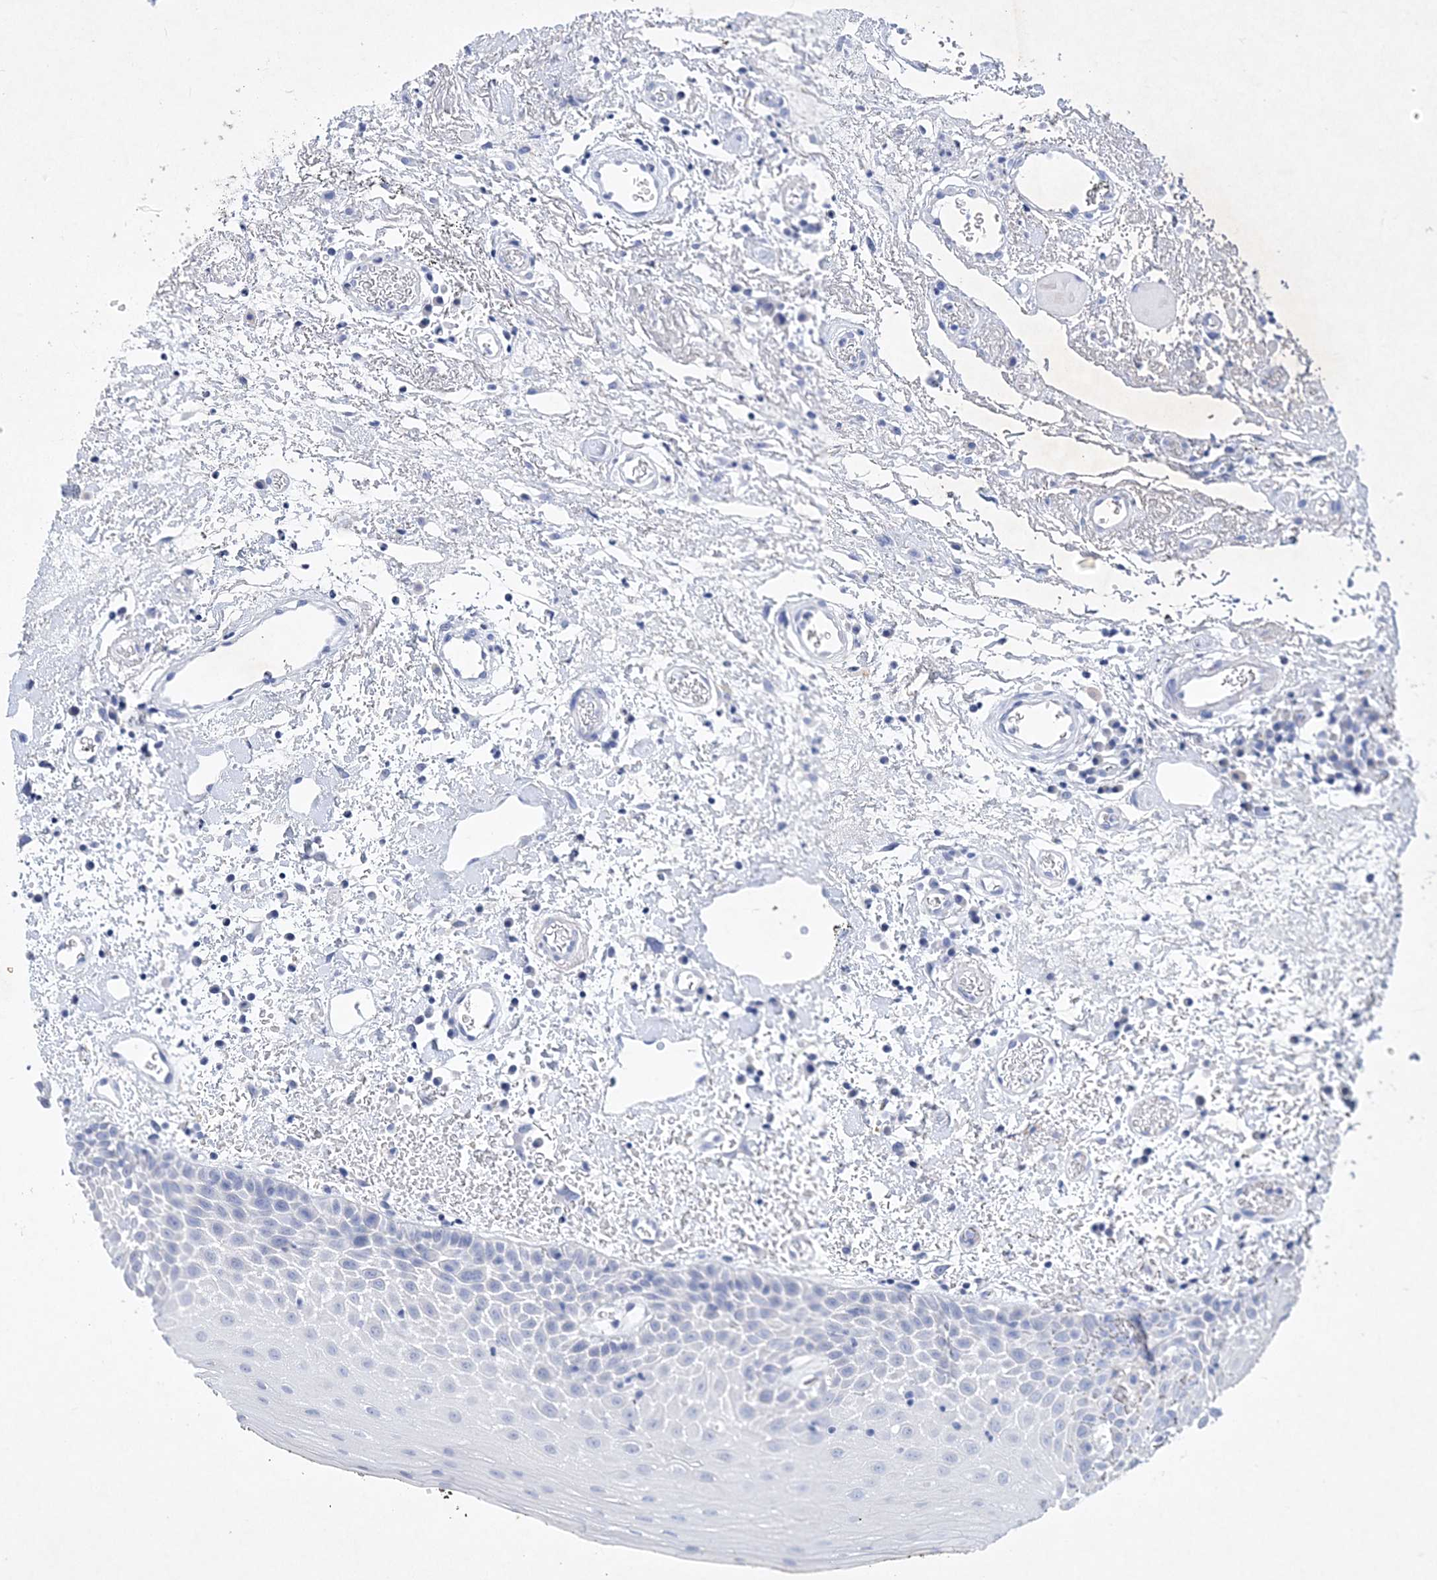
{"staining": {"intensity": "negative", "quantity": "none", "location": "none"}, "tissue": "oral mucosa", "cell_type": "Squamous epithelial cells", "image_type": "normal", "snomed": [{"axis": "morphology", "description": "Normal tissue, NOS"}, {"axis": "topography", "description": "Oral tissue"}], "caption": "Squamous epithelial cells are negative for brown protein staining in unremarkable oral mucosa. The staining was performed using DAB to visualize the protein expression in brown, while the nuclei were stained in blue with hematoxylin (Magnification: 20x).", "gene": "COPS8", "patient": {"sex": "male", "age": 74}}